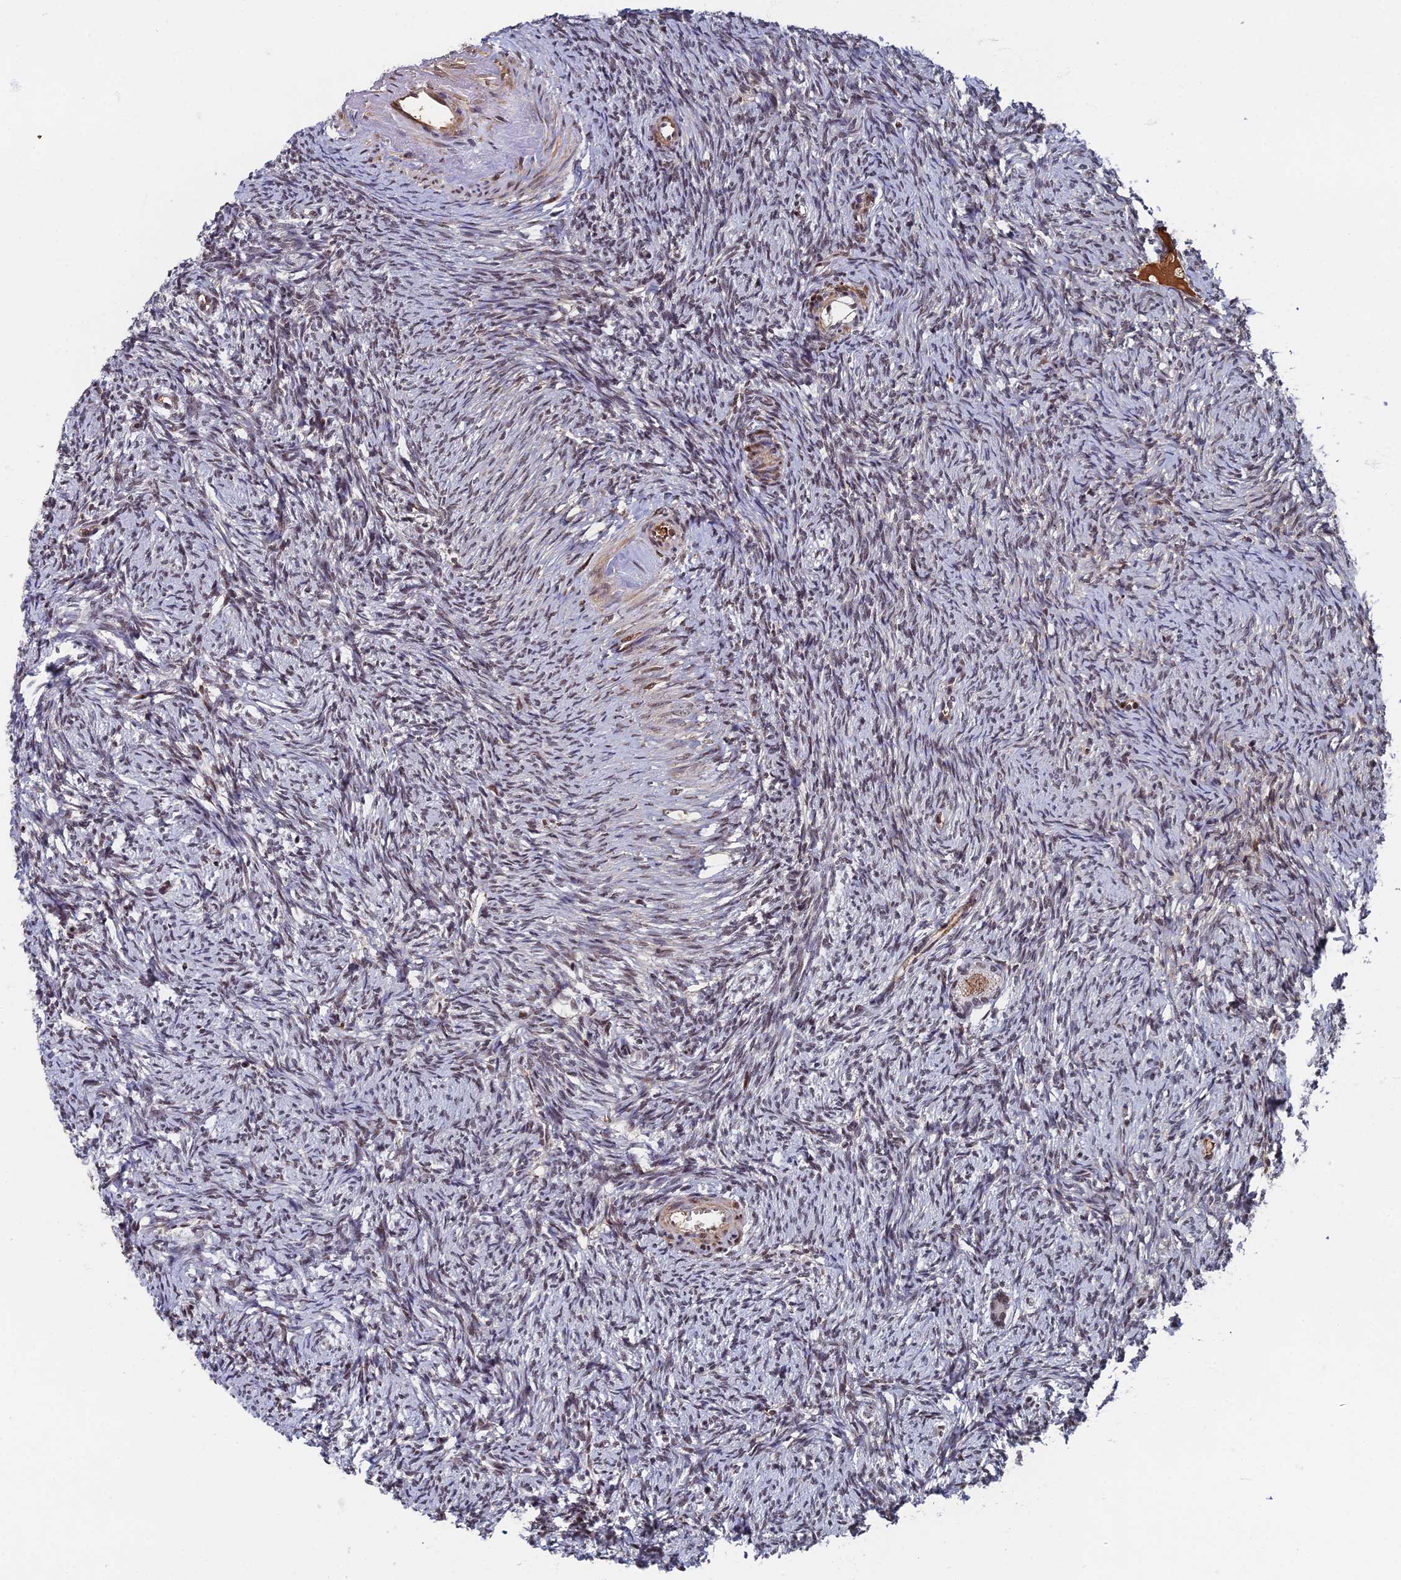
{"staining": {"intensity": "weak", "quantity": "<25%", "location": "cytoplasmic/membranous"}, "tissue": "ovary", "cell_type": "Follicle cells", "image_type": "normal", "snomed": [{"axis": "morphology", "description": "Normal tissue, NOS"}, {"axis": "morphology", "description": "Cyst, NOS"}, {"axis": "topography", "description": "Ovary"}], "caption": "Photomicrograph shows no significant protein expression in follicle cells of normal ovary. (DAB IHC, high magnification).", "gene": "TAF13", "patient": {"sex": "female", "age": 33}}